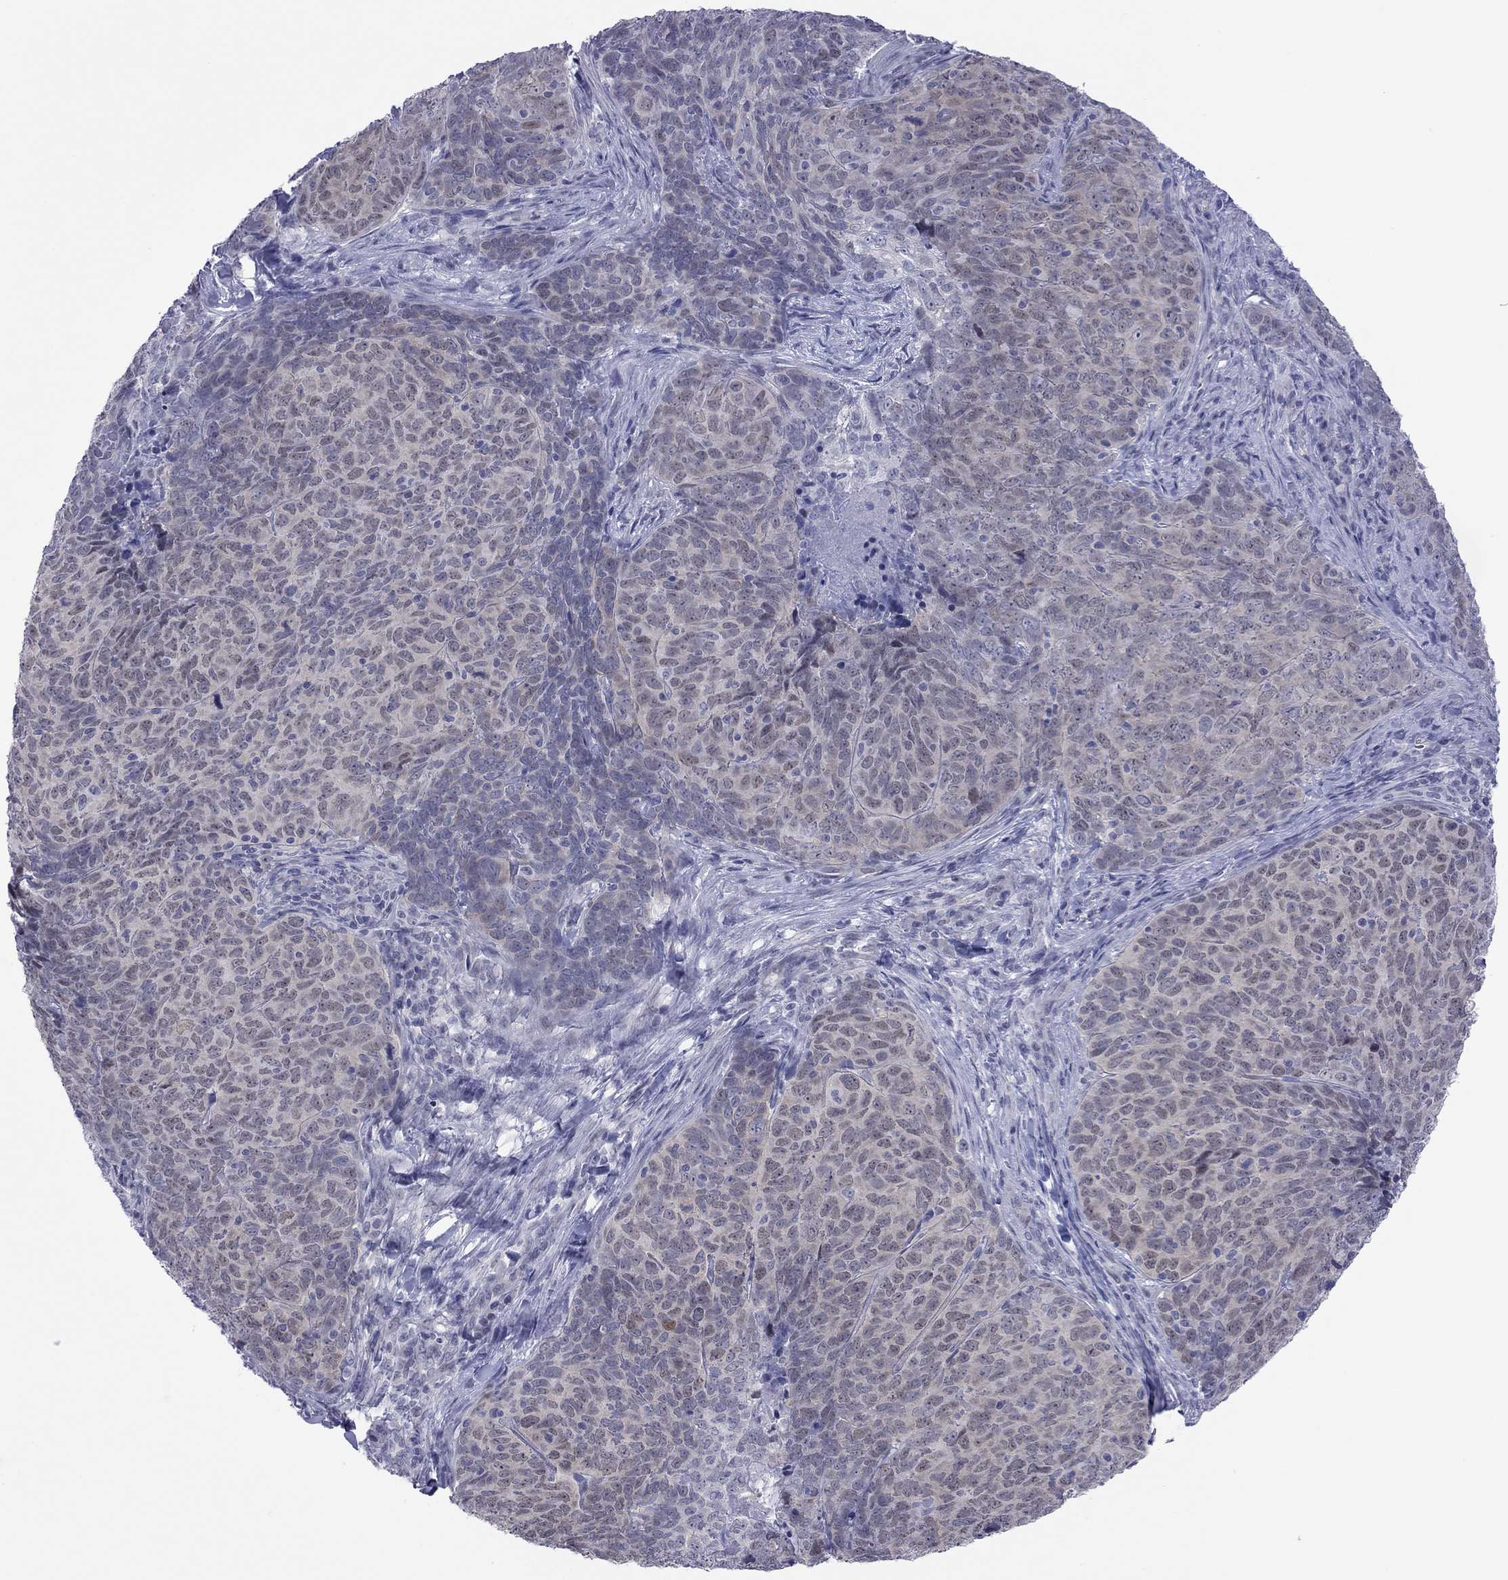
{"staining": {"intensity": "weak", "quantity": "<25%", "location": "nuclear"}, "tissue": "skin cancer", "cell_type": "Tumor cells", "image_type": "cancer", "snomed": [{"axis": "morphology", "description": "Squamous cell carcinoma, NOS"}, {"axis": "topography", "description": "Skin"}, {"axis": "topography", "description": "Anal"}], "caption": "The micrograph exhibits no significant expression in tumor cells of squamous cell carcinoma (skin).", "gene": "POU5F2", "patient": {"sex": "female", "age": 51}}